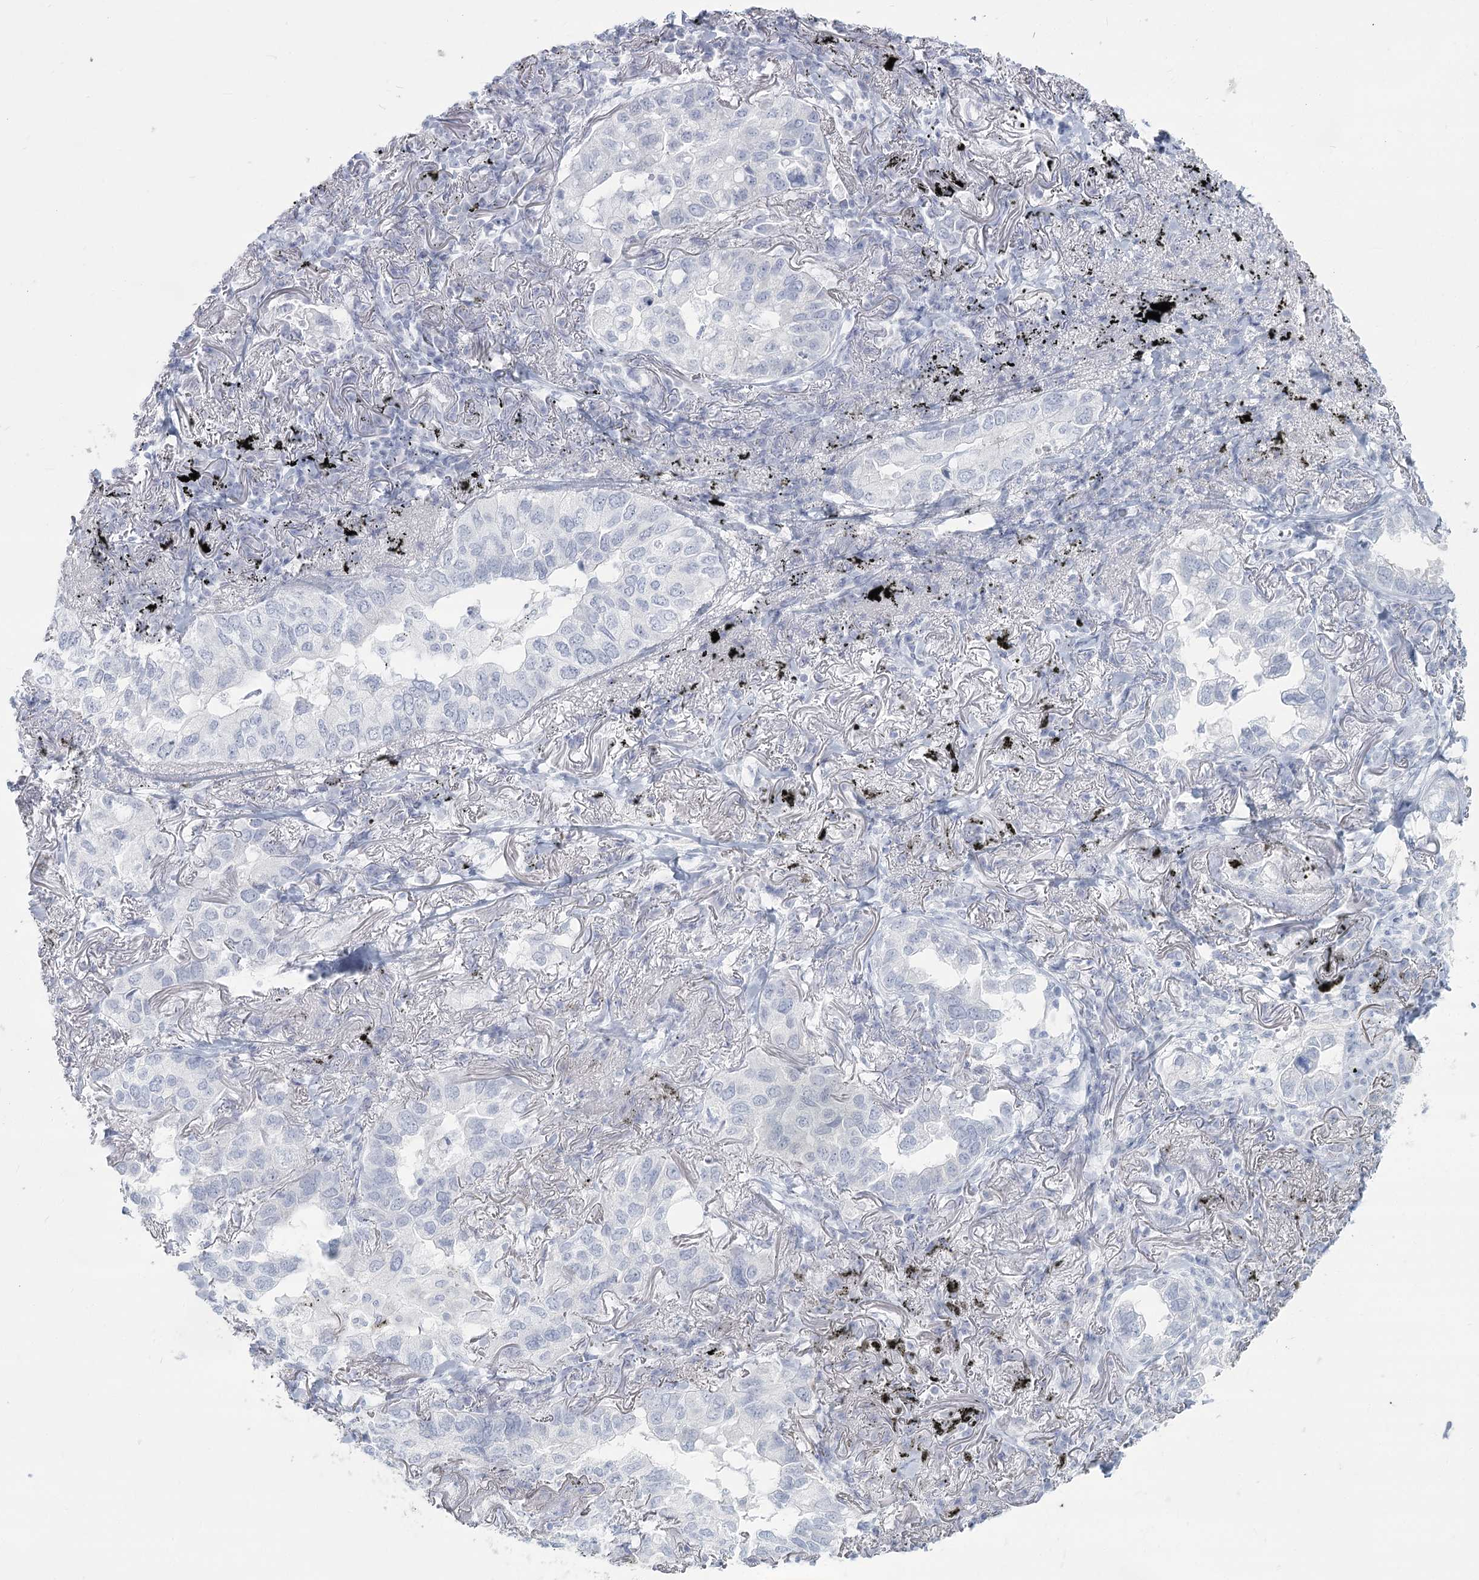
{"staining": {"intensity": "negative", "quantity": "none", "location": "none"}, "tissue": "lung cancer", "cell_type": "Tumor cells", "image_type": "cancer", "snomed": [{"axis": "morphology", "description": "Adenocarcinoma, NOS"}, {"axis": "topography", "description": "Lung"}], "caption": "Micrograph shows no protein positivity in tumor cells of lung adenocarcinoma tissue.", "gene": "SLC6A19", "patient": {"sex": "male", "age": 65}}